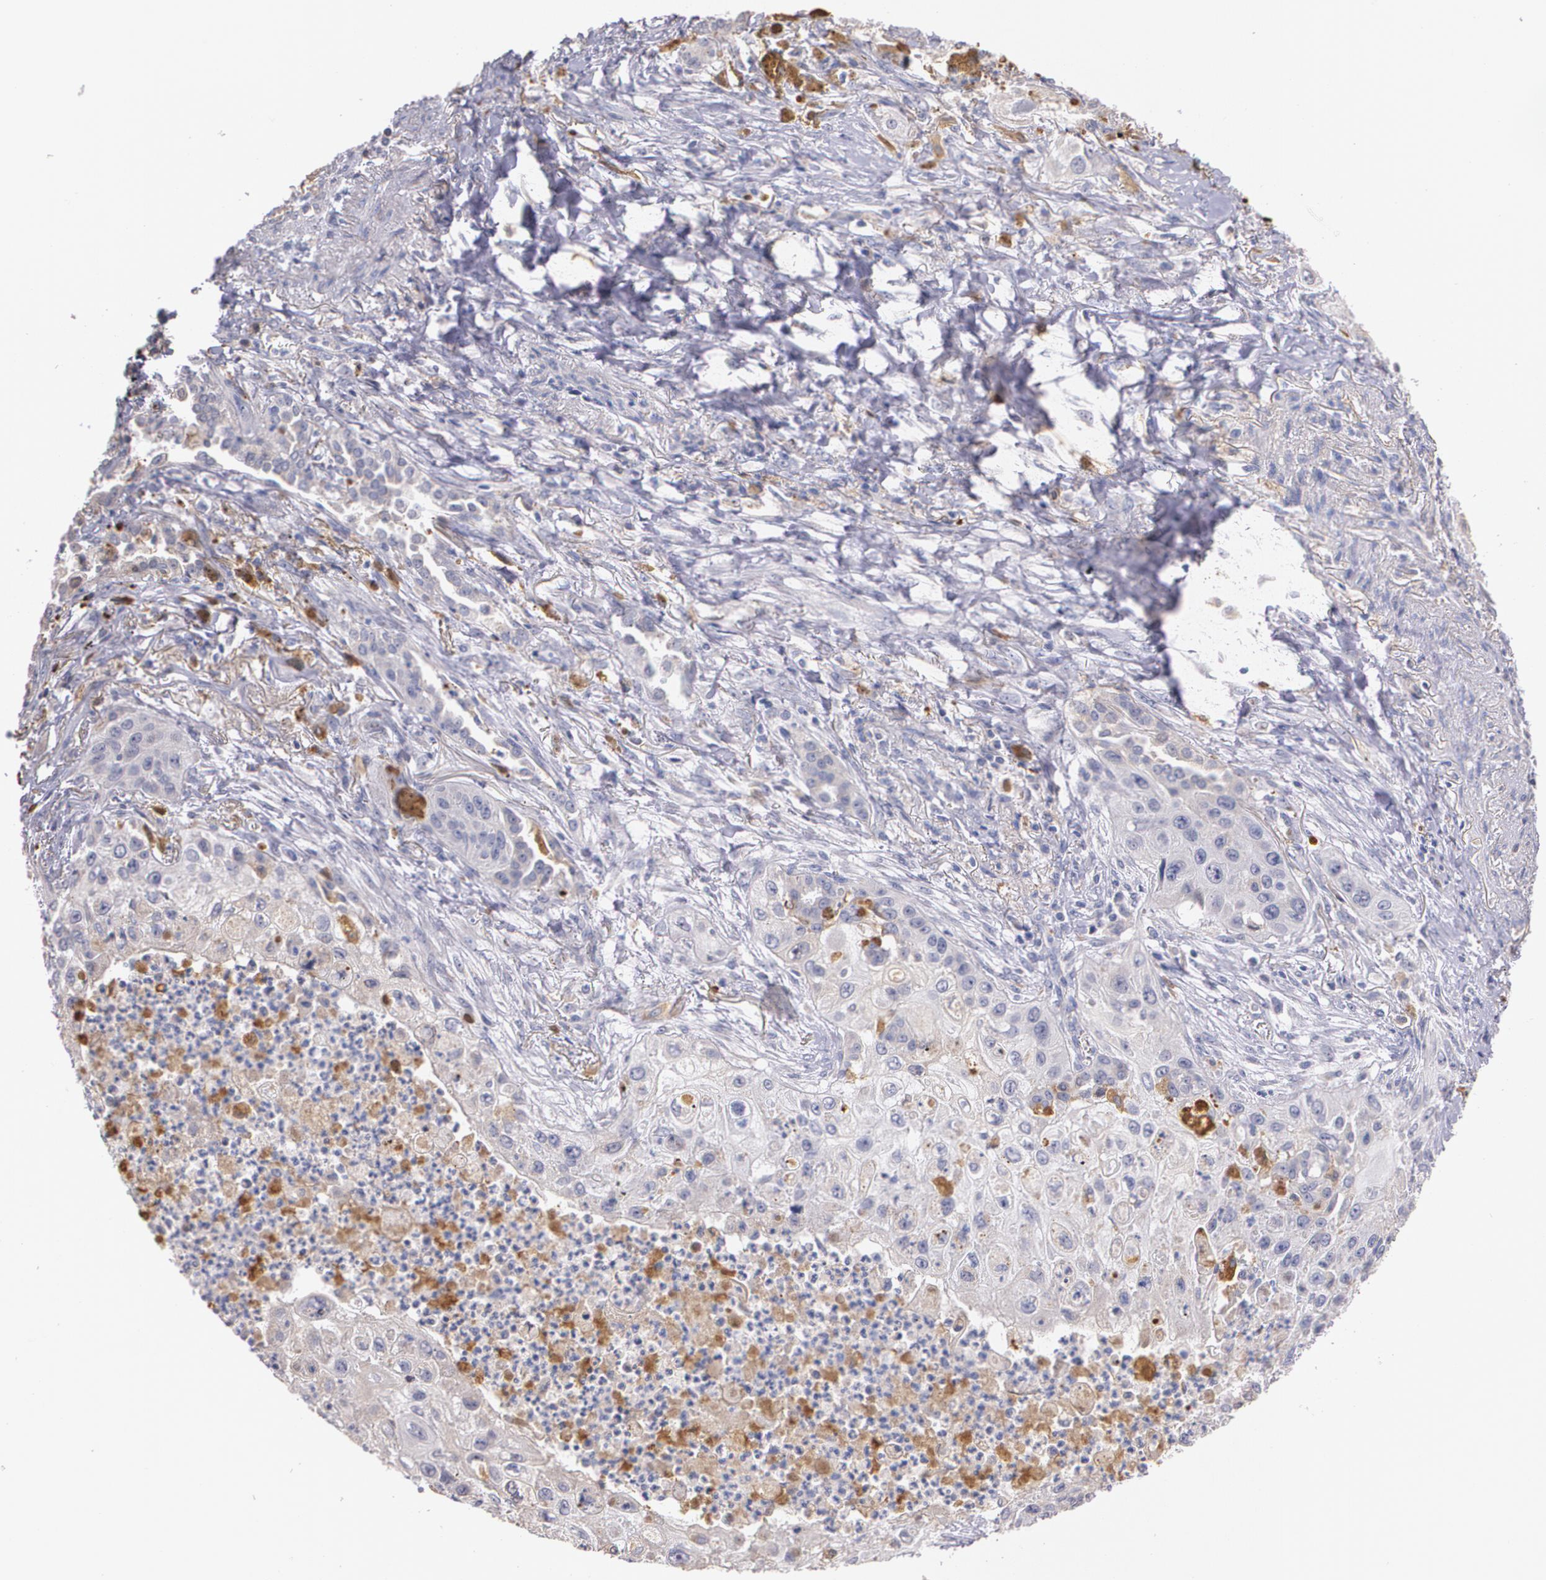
{"staining": {"intensity": "weak", "quantity": "<25%", "location": "cytoplasmic/membranous"}, "tissue": "lung cancer", "cell_type": "Tumor cells", "image_type": "cancer", "snomed": [{"axis": "morphology", "description": "Squamous cell carcinoma, NOS"}, {"axis": "topography", "description": "Lung"}], "caption": "Immunohistochemistry (IHC) micrograph of lung squamous cell carcinoma stained for a protein (brown), which shows no staining in tumor cells. Brightfield microscopy of IHC stained with DAB (3,3'-diaminobenzidine) (brown) and hematoxylin (blue), captured at high magnification.", "gene": "AMBP", "patient": {"sex": "male", "age": 71}}